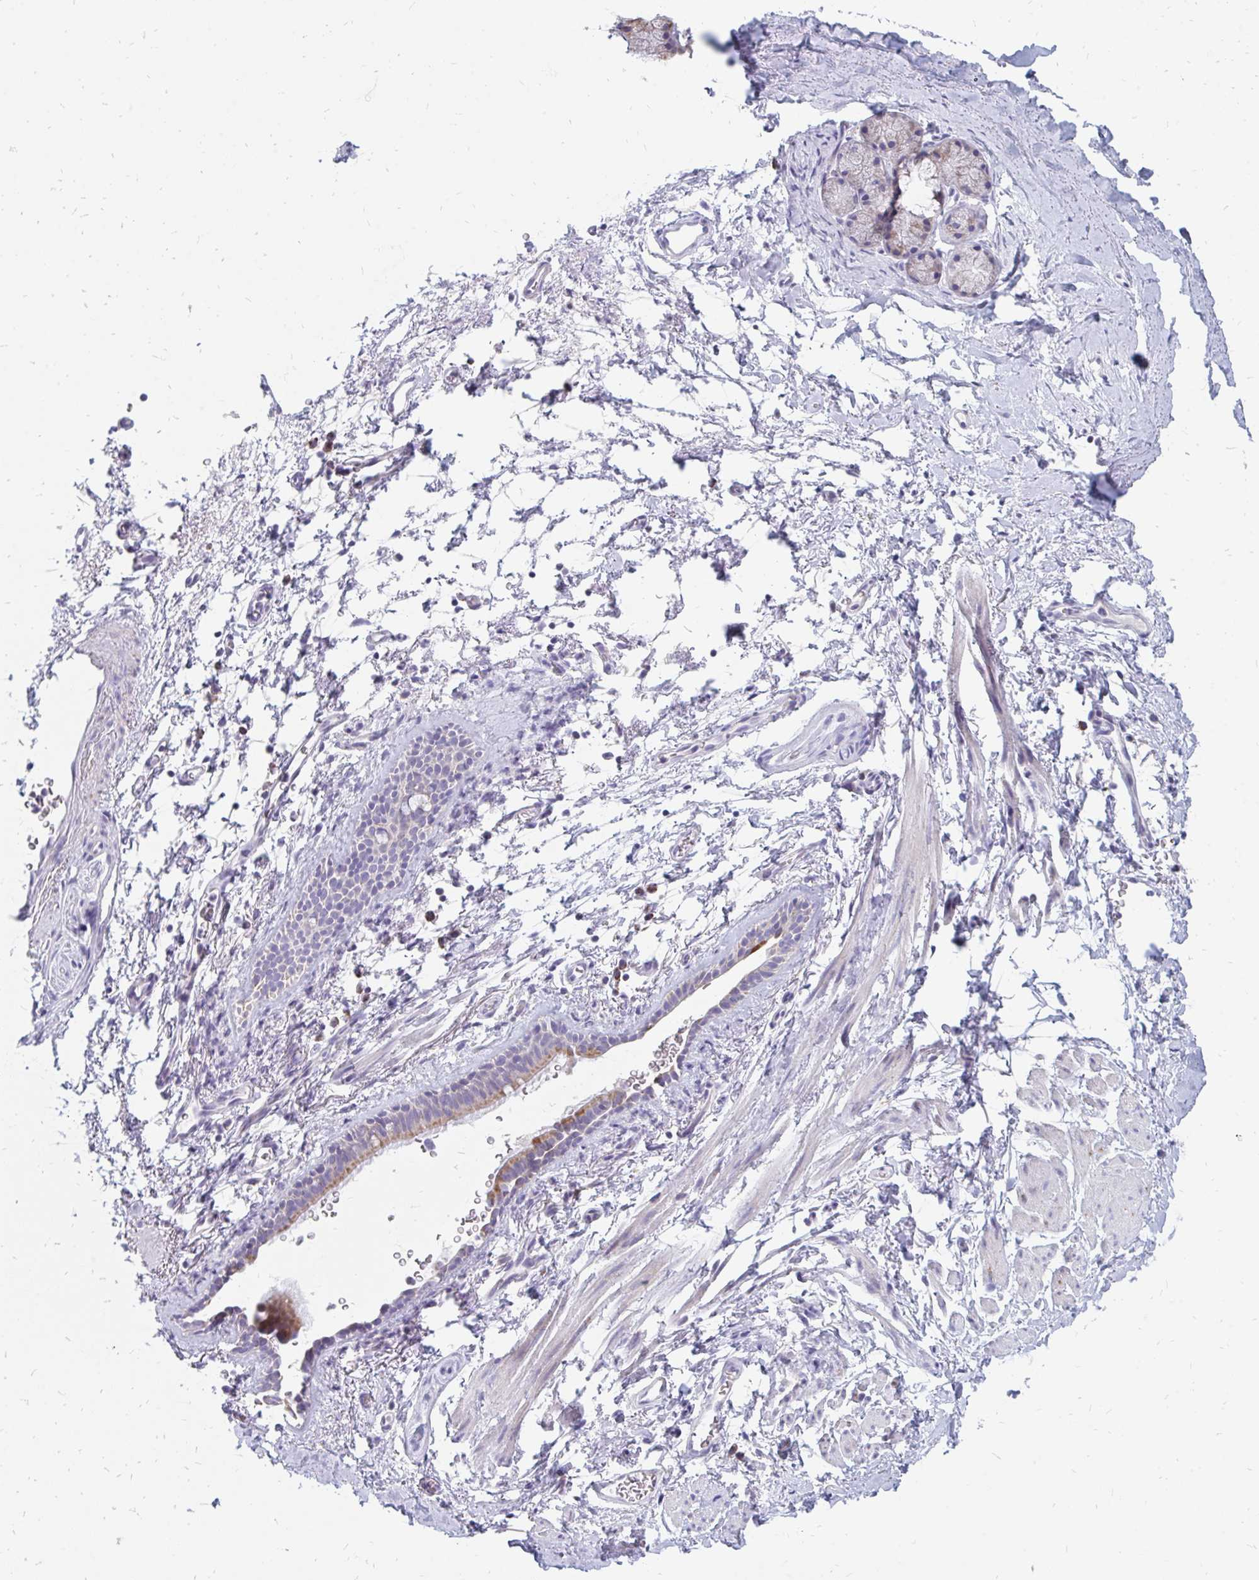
{"staining": {"intensity": "negative", "quantity": "none", "location": "none"}, "tissue": "adipose tissue", "cell_type": "Adipocytes", "image_type": "normal", "snomed": [{"axis": "morphology", "description": "Normal tissue, NOS"}, {"axis": "topography", "description": "Lymph node"}, {"axis": "topography", "description": "Cartilage tissue"}, {"axis": "topography", "description": "Bronchus"}], "caption": "Micrograph shows no protein expression in adipocytes of normal adipose tissue.", "gene": "OR10V1", "patient": {"sex": "female", "age": 70}}